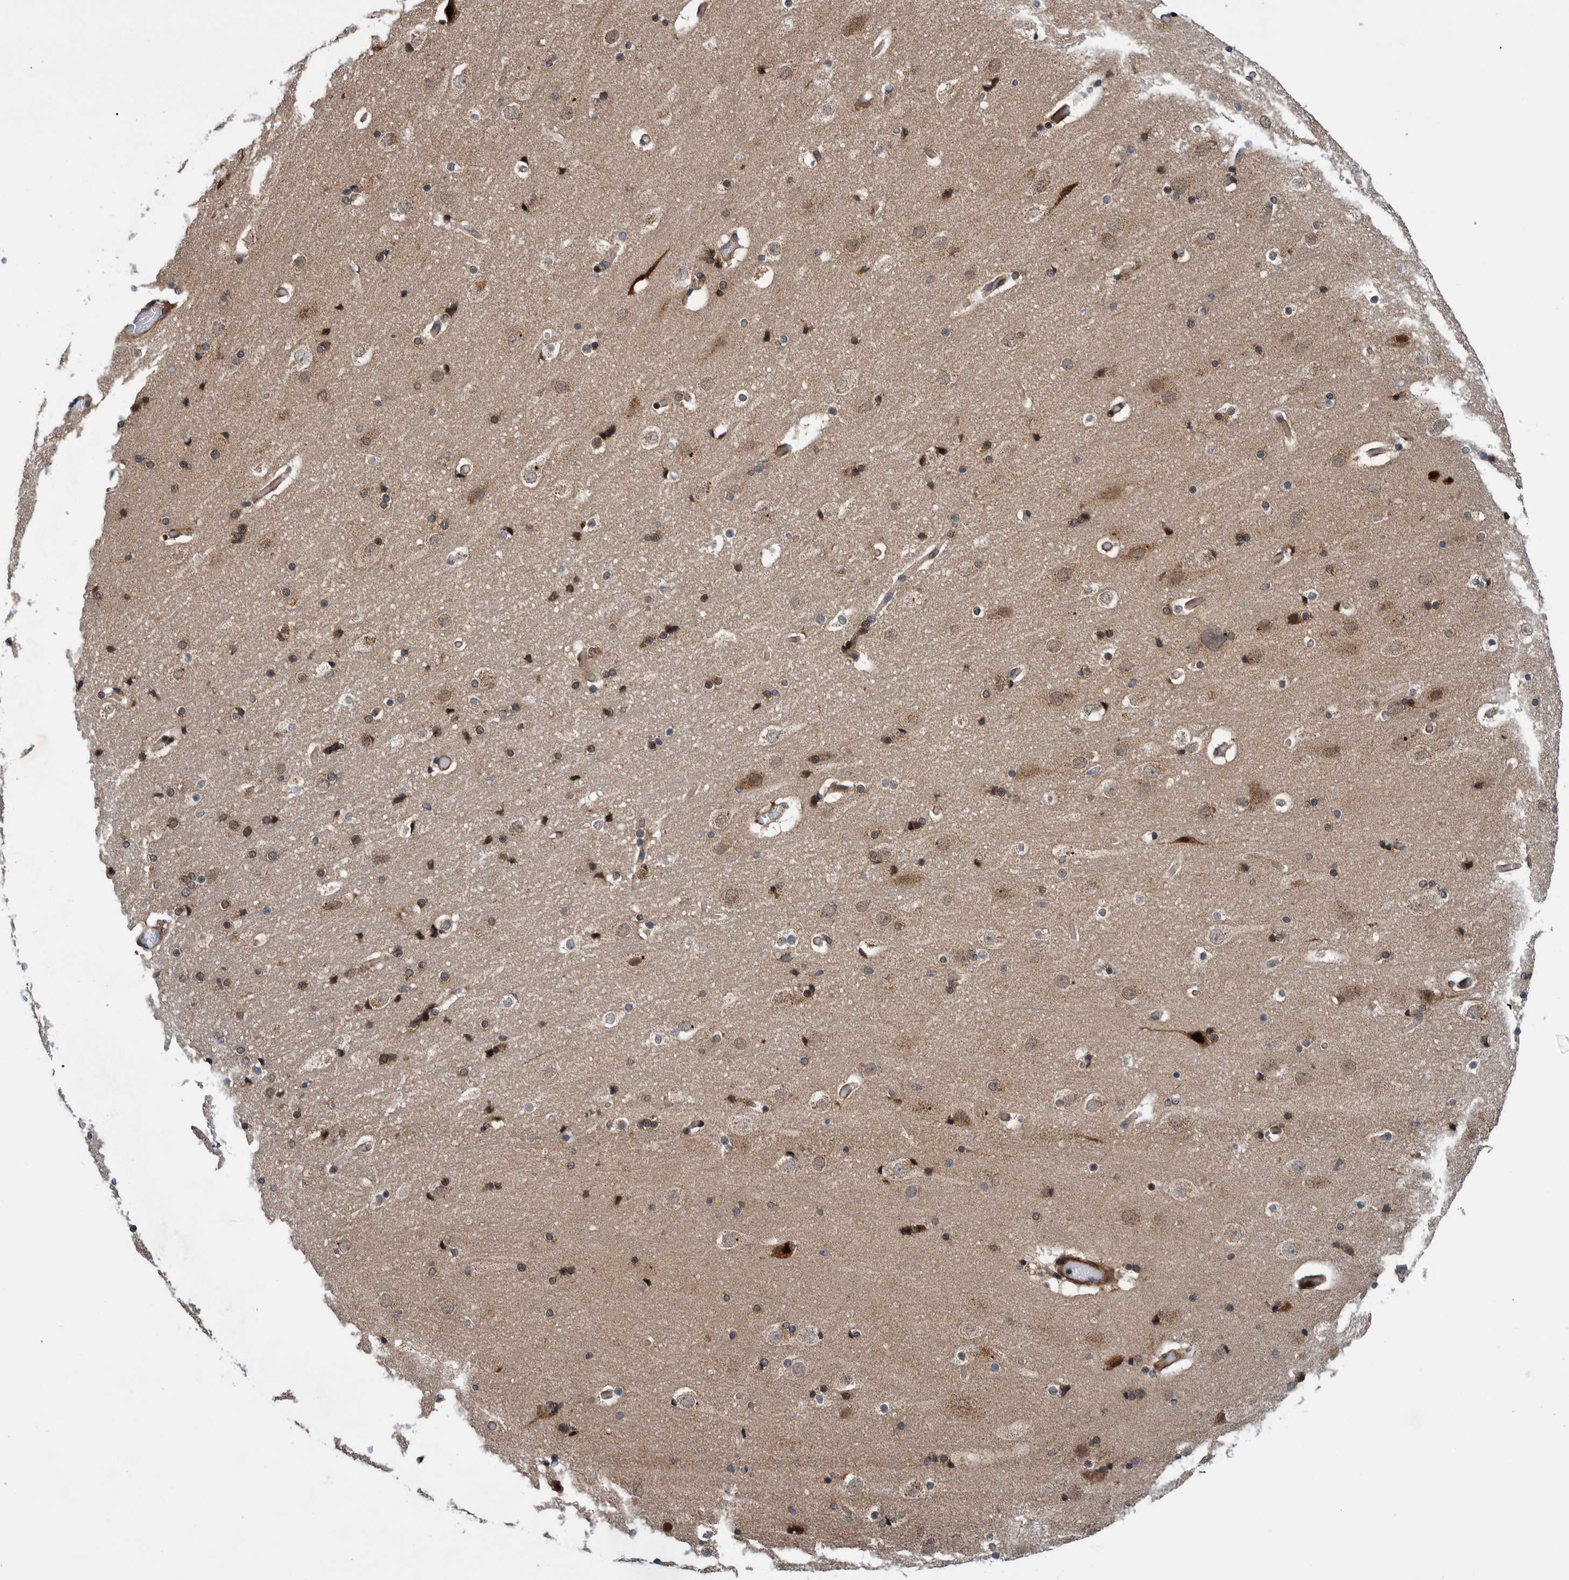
{"staining": {"intensity": "moderate", "quantity": ">75%", "location": "cytoplasmic/membranous"}, "tissue": "cerebral cortex", "cell_type": "Endothelial cells", "image_type": "normal", "snomed": [{"axis": "morphology", "description": "Normal tissue, NOS"}, {"axis": "topography", "description": "Cerebral cortex"}], "caption": "This histopathology image reveals IHC staining of benign human cerebral cortex, with medium moderate cytoplasmic/membranous expression in approximately >75% of endothelial cells.", "gene": "GRPEL2", "patient": {"sex": "male", "age": 57}}